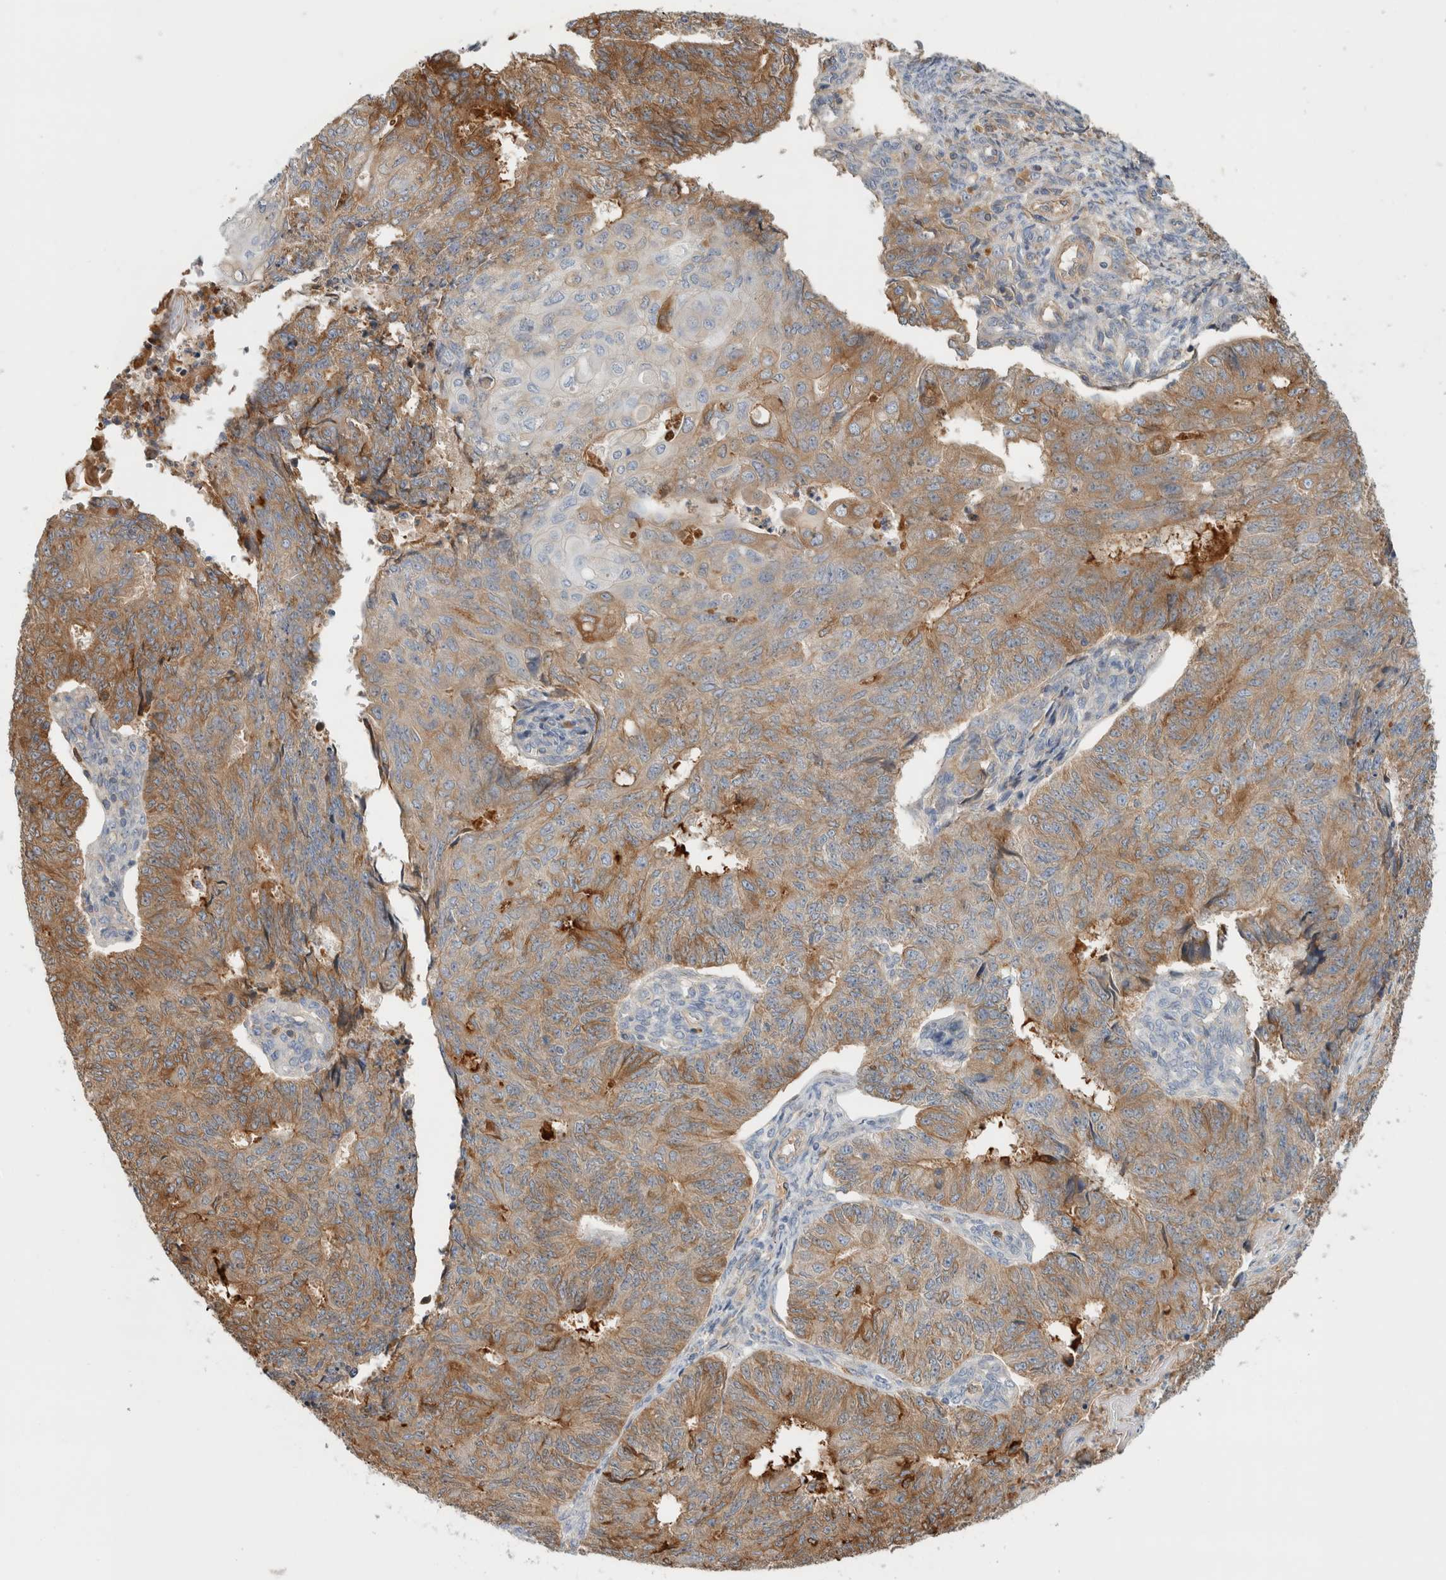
{"staining": {"intensity": "moderate", "quantity": ">75%", "location": "cytoplasmic/membranous"}, "tissue": "endometrial cancer", "cell_type": "Tumor cells", "image_type": "cancer", "snomed": [{"axis": "morphology", "description": "Adenocarcinoma, NOS"}, {"axis": "topography", "description": "Endometrium"}], "caption": "Immunohistochemistry (IHC) photomicrograph of neoplastic tissue: human endometrial cancer (adenocarcinoma) stained using IHC shows medium levels of moderate protein expression localized specifically in the cytoplasmic/membranous of tumor cells, appearing as a cytoplasmic/membranous brown color.", "gene": "CFI", "patient": {"sex": "female", "age": 32}}